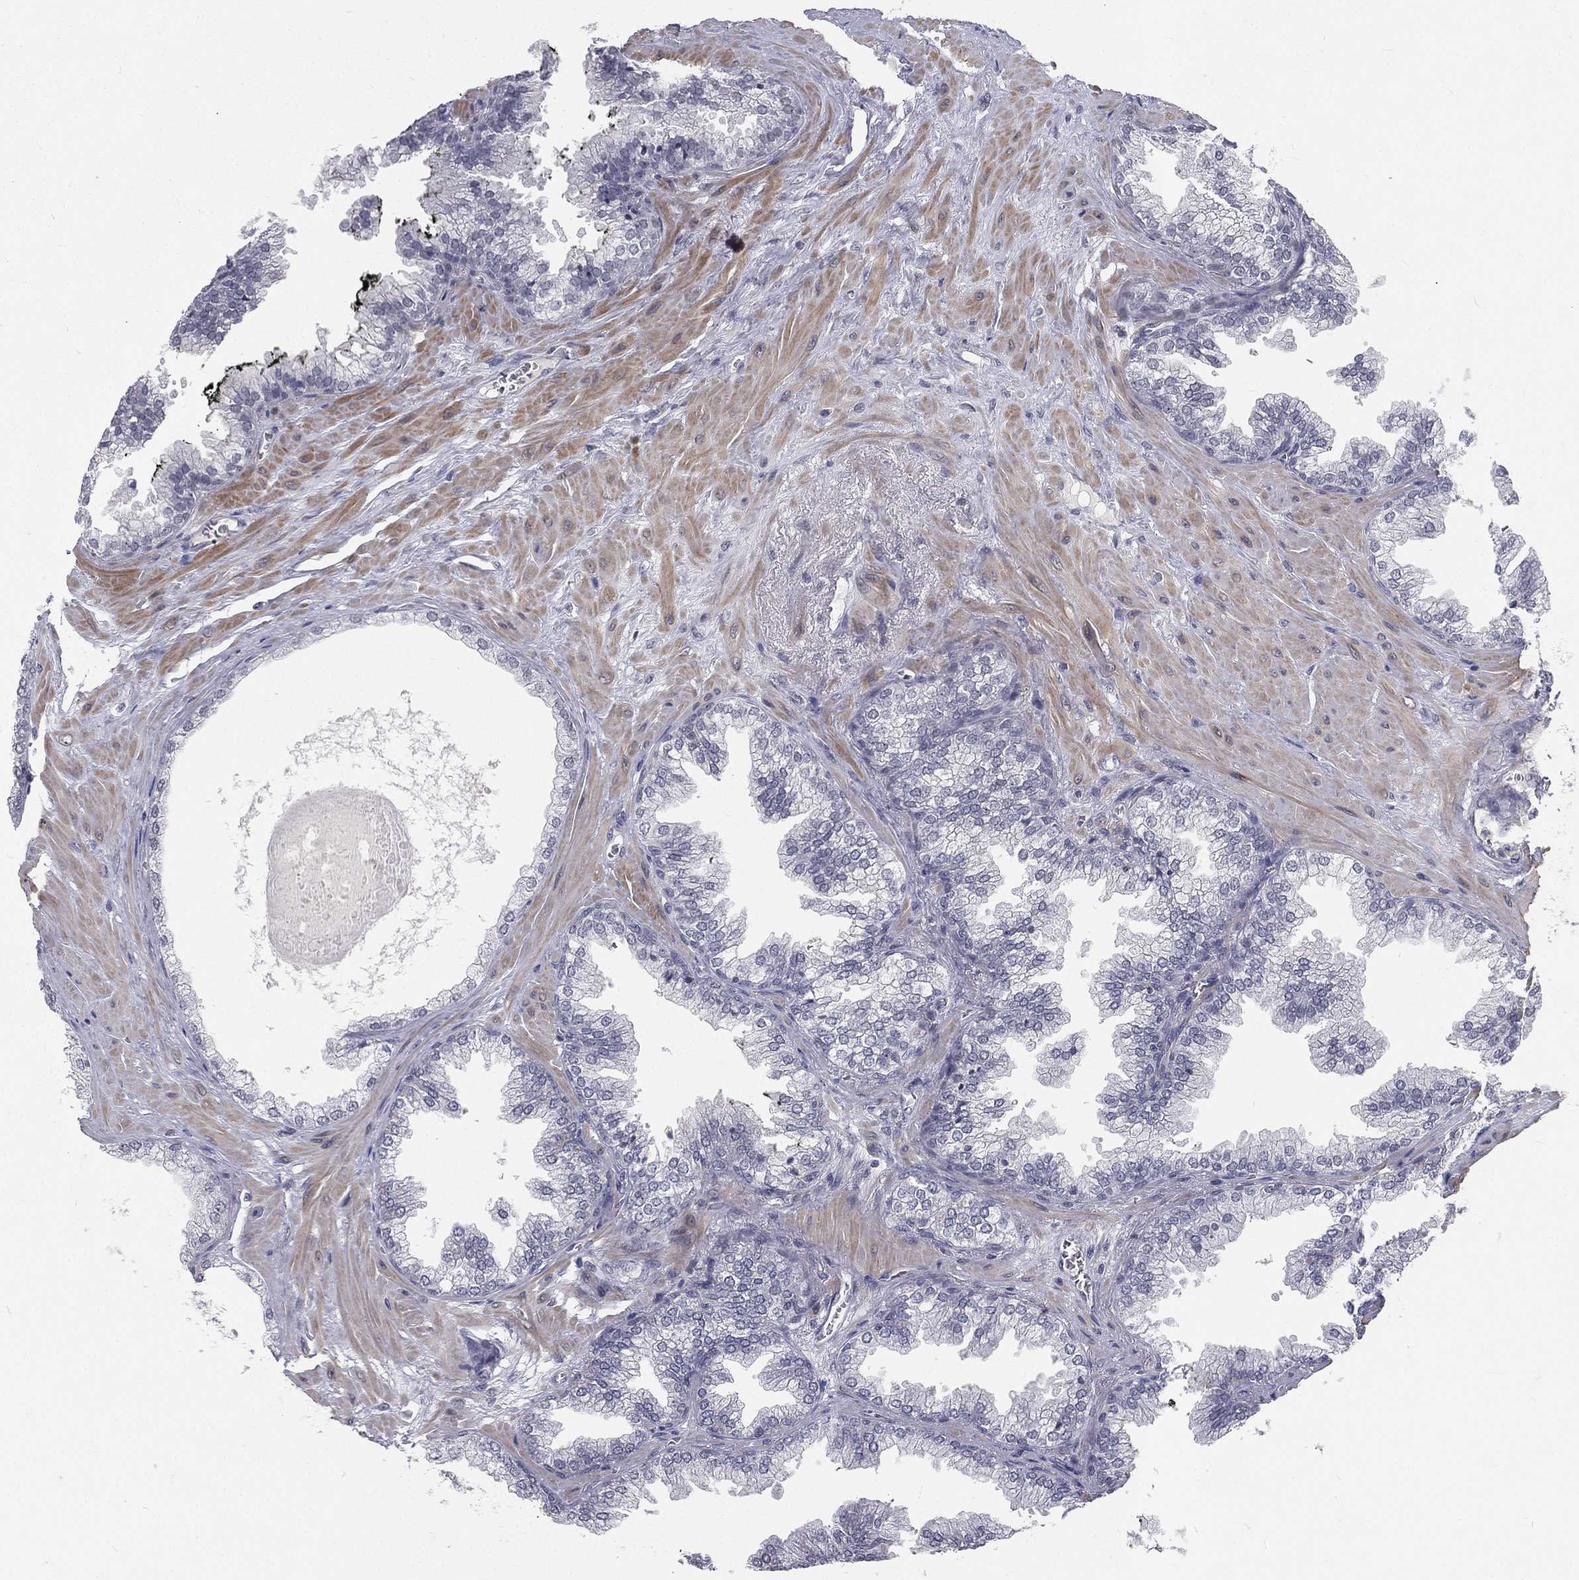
{"staining": {"intensity": "negative", "quantity": "none", "location": "none"}, "tissue": "prostate cancer", "cell_type": "Tumor cells", "image_type": "cancer", "snomed": [{"axis": "morphology", "description": "Adenocarcinoma, Low grade"}, {"axis": "topography", "description": "Prostate"}], "caption": "Histopathology image shows no protein staining in tumor cells of prostate cancer tissue.", "gene": "MORC2", "patient": {"sex": "male", "age": 72}}